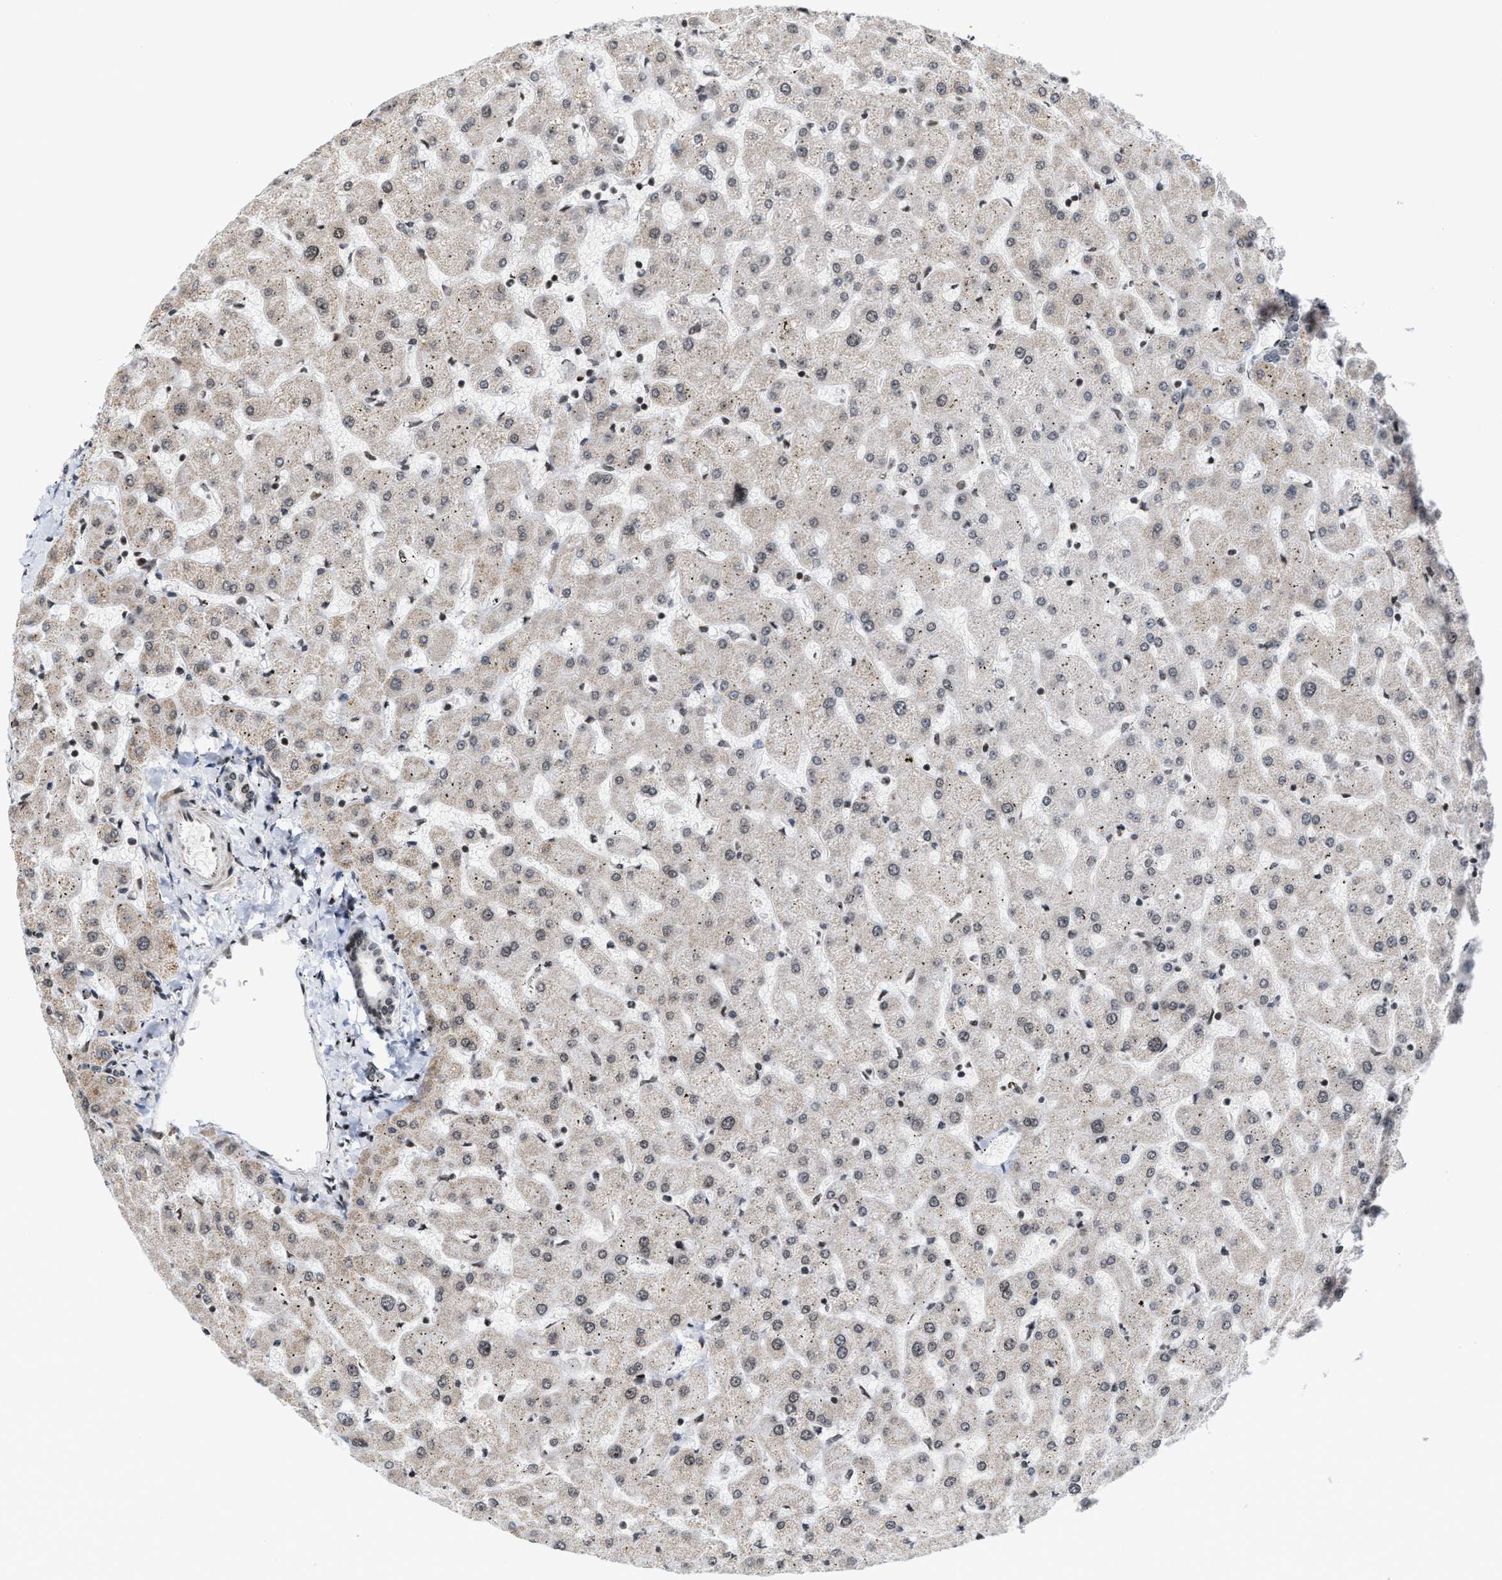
{"staining": {"intensity": "weak", "quantity": "25%-75%", "location": "nuclear"}, "tissue": "liver", "cell_type": "Cholangiocytes", "image_type": "normal", "snomed": [{"axis": "morphology", "description": "Normal tissue, NOS"}, {"axis": "topography", "description": "Liver"}], "caption": "Immunohistochemistry (IHC) photomicrograph of benign liver stained for a protein (brown), which shows low levels of weak nuclear positivity in approximately 25%-75% of cholangiocytes.", "gene": "ANKRD6", "patient": {"sex": "female", "age": 63}}